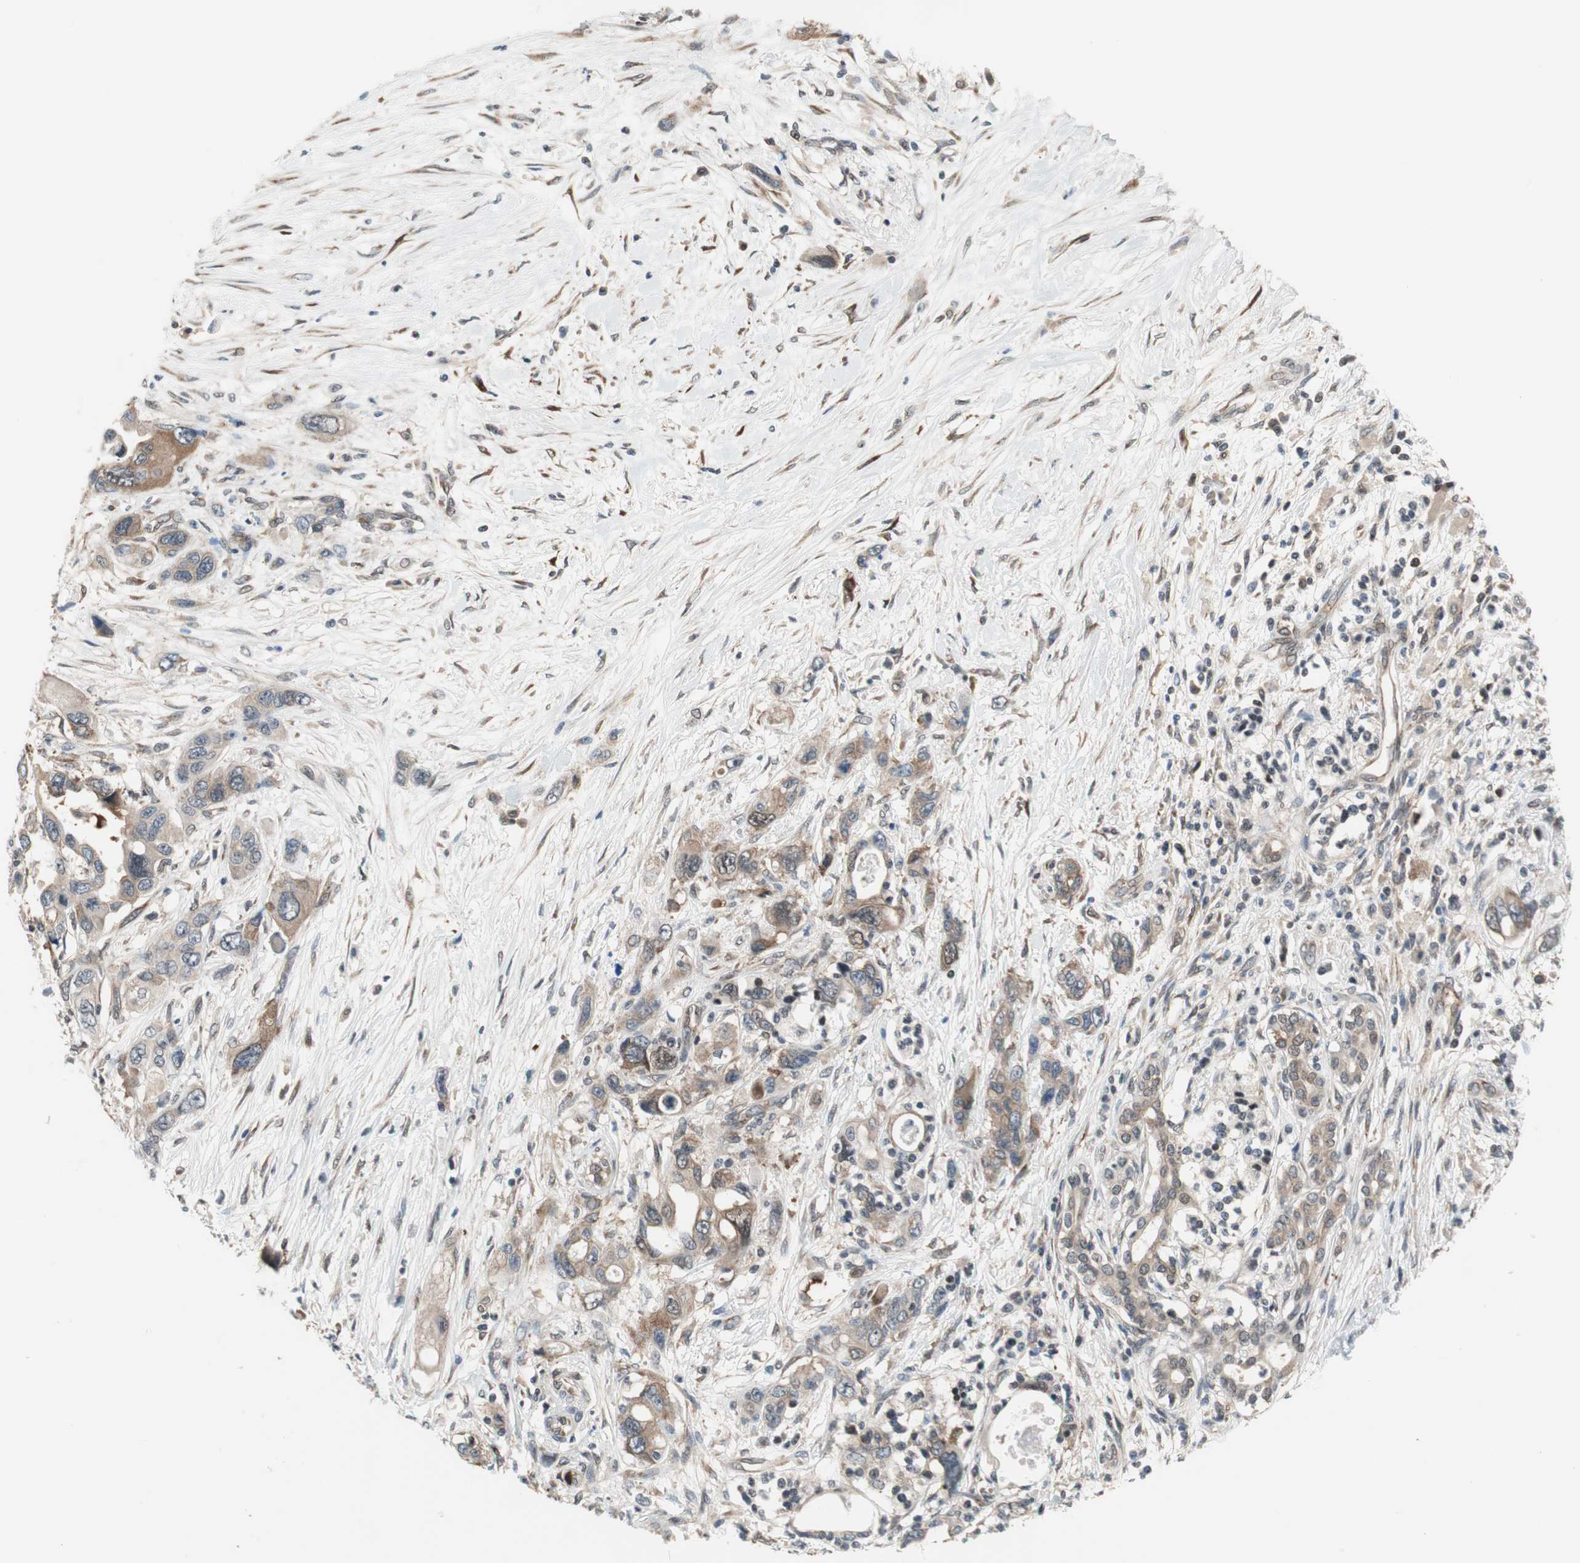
{"staining": {"intensity": "weak", "quantity": "25%-75%", "location": "cytoplasmic/membranous"}, "tissue": "pancreatic cancer", "cell_type": "Tumor cells", "image_type": "cancer", "snomed": [{"axis": "morphology", "description": "Adenocarcinoma, NOS"}, {"axis": "topography", "description": "Pancreas"}], "caption": "A low amount of weak cytoplasmic/membranous expression is identified in about 25%-75% of tumor cells in adenocarcinoma (pancreatic) tissue.", "gene": "ZNF512B", "patient": {"sex": "male", "age": 46}}